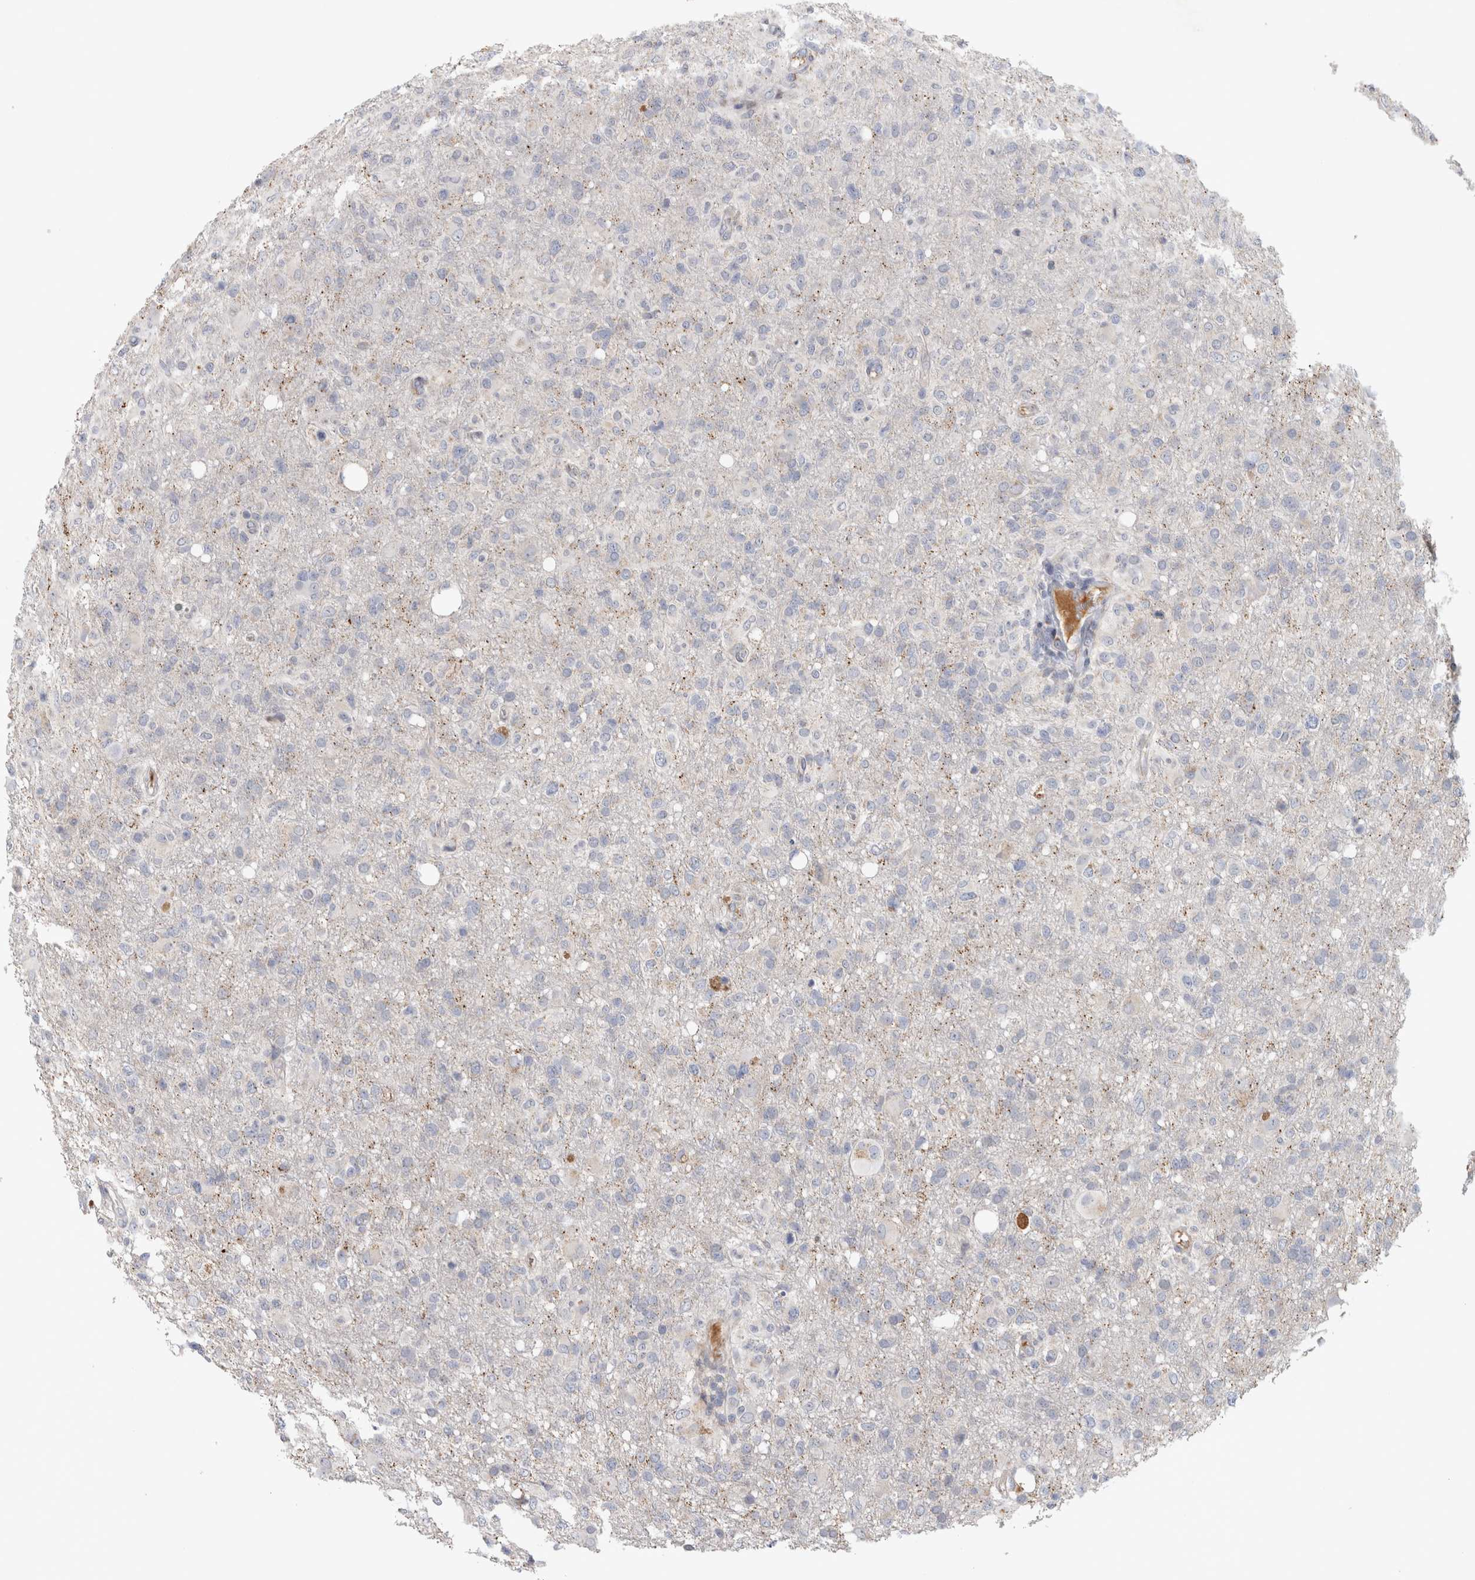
{"staining": {"intensity": "negative", "quantity": "none", "location": "none"}, "tissue": "glioma", "cell_type": "Tumor cells", "image_type": "cancer", "snomed": [{"axis": "morphology", "description": "Glioma, malignant, High grade"}, {"axis": "topography", "description": "Brain"}], "caption": "This is an IHC micrograph of human glioma. There is no expression in tumor cells.", "gene": "RBM48", "patient": {"sex": "female", "age": 57}}